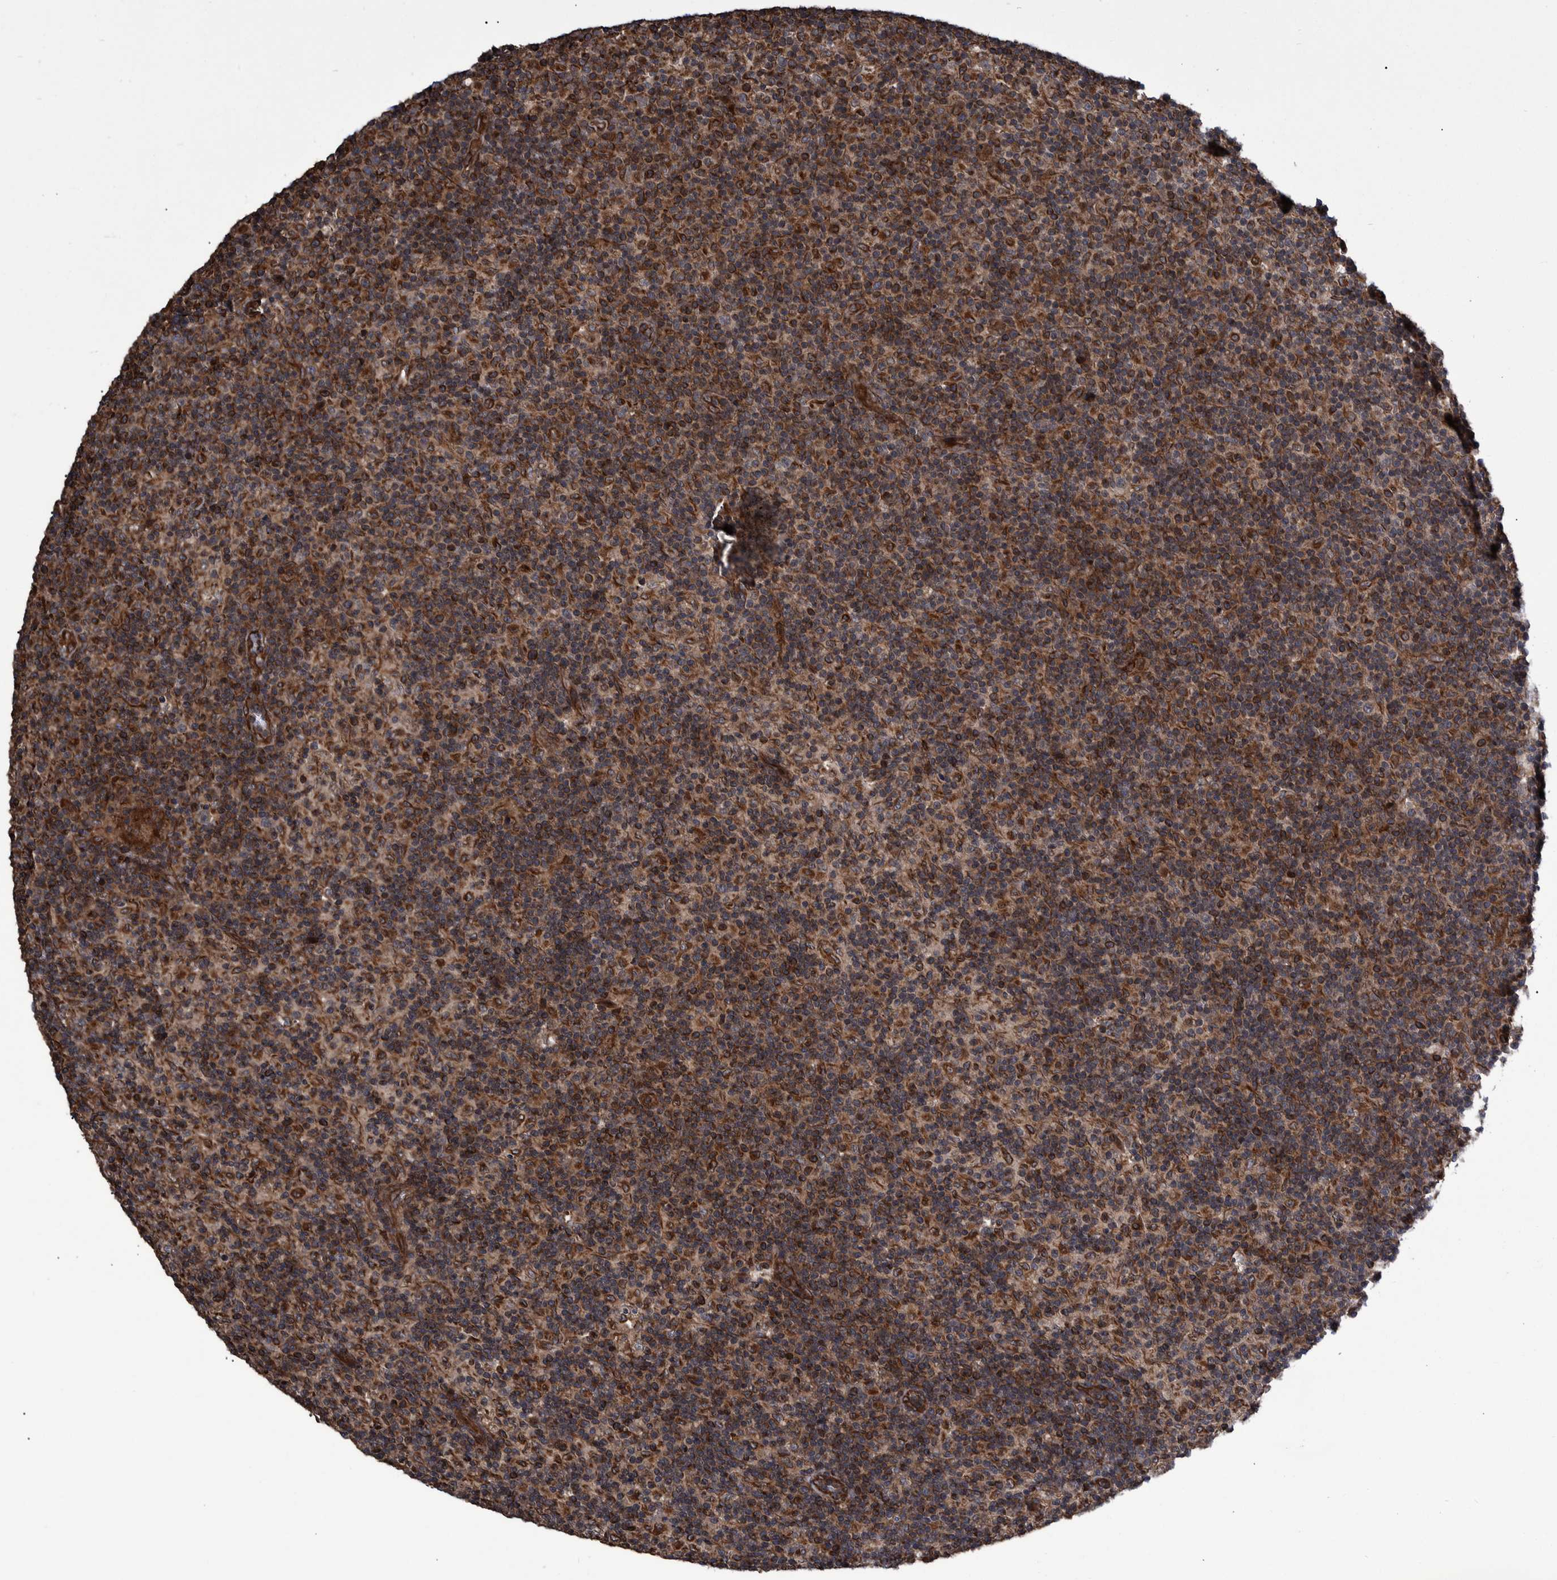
{"staining": {"intensity": "weak", "quantity": ">75%", "location": "cytoplasmic/membranous"}, "tissue": "lymph node", "cell_type": "Germinal center cells", "image_type": "normal", "snomed": [{"axis": "morphology", "description": "Normal tissue, NOS"}, {"axis": "morphology", "description": "Inflammation, NOS"}, {"axis": "topography", "description": "Lymph node"}], "caption": "This histopathology image reveals IHC staining of benign human lymph node, with low weak cytoplasmic/membranous staining in approximately >75% of germinal center cells.", "gene": "TNFRSF10B", "patient": {"sex": "male", "age": 55}}